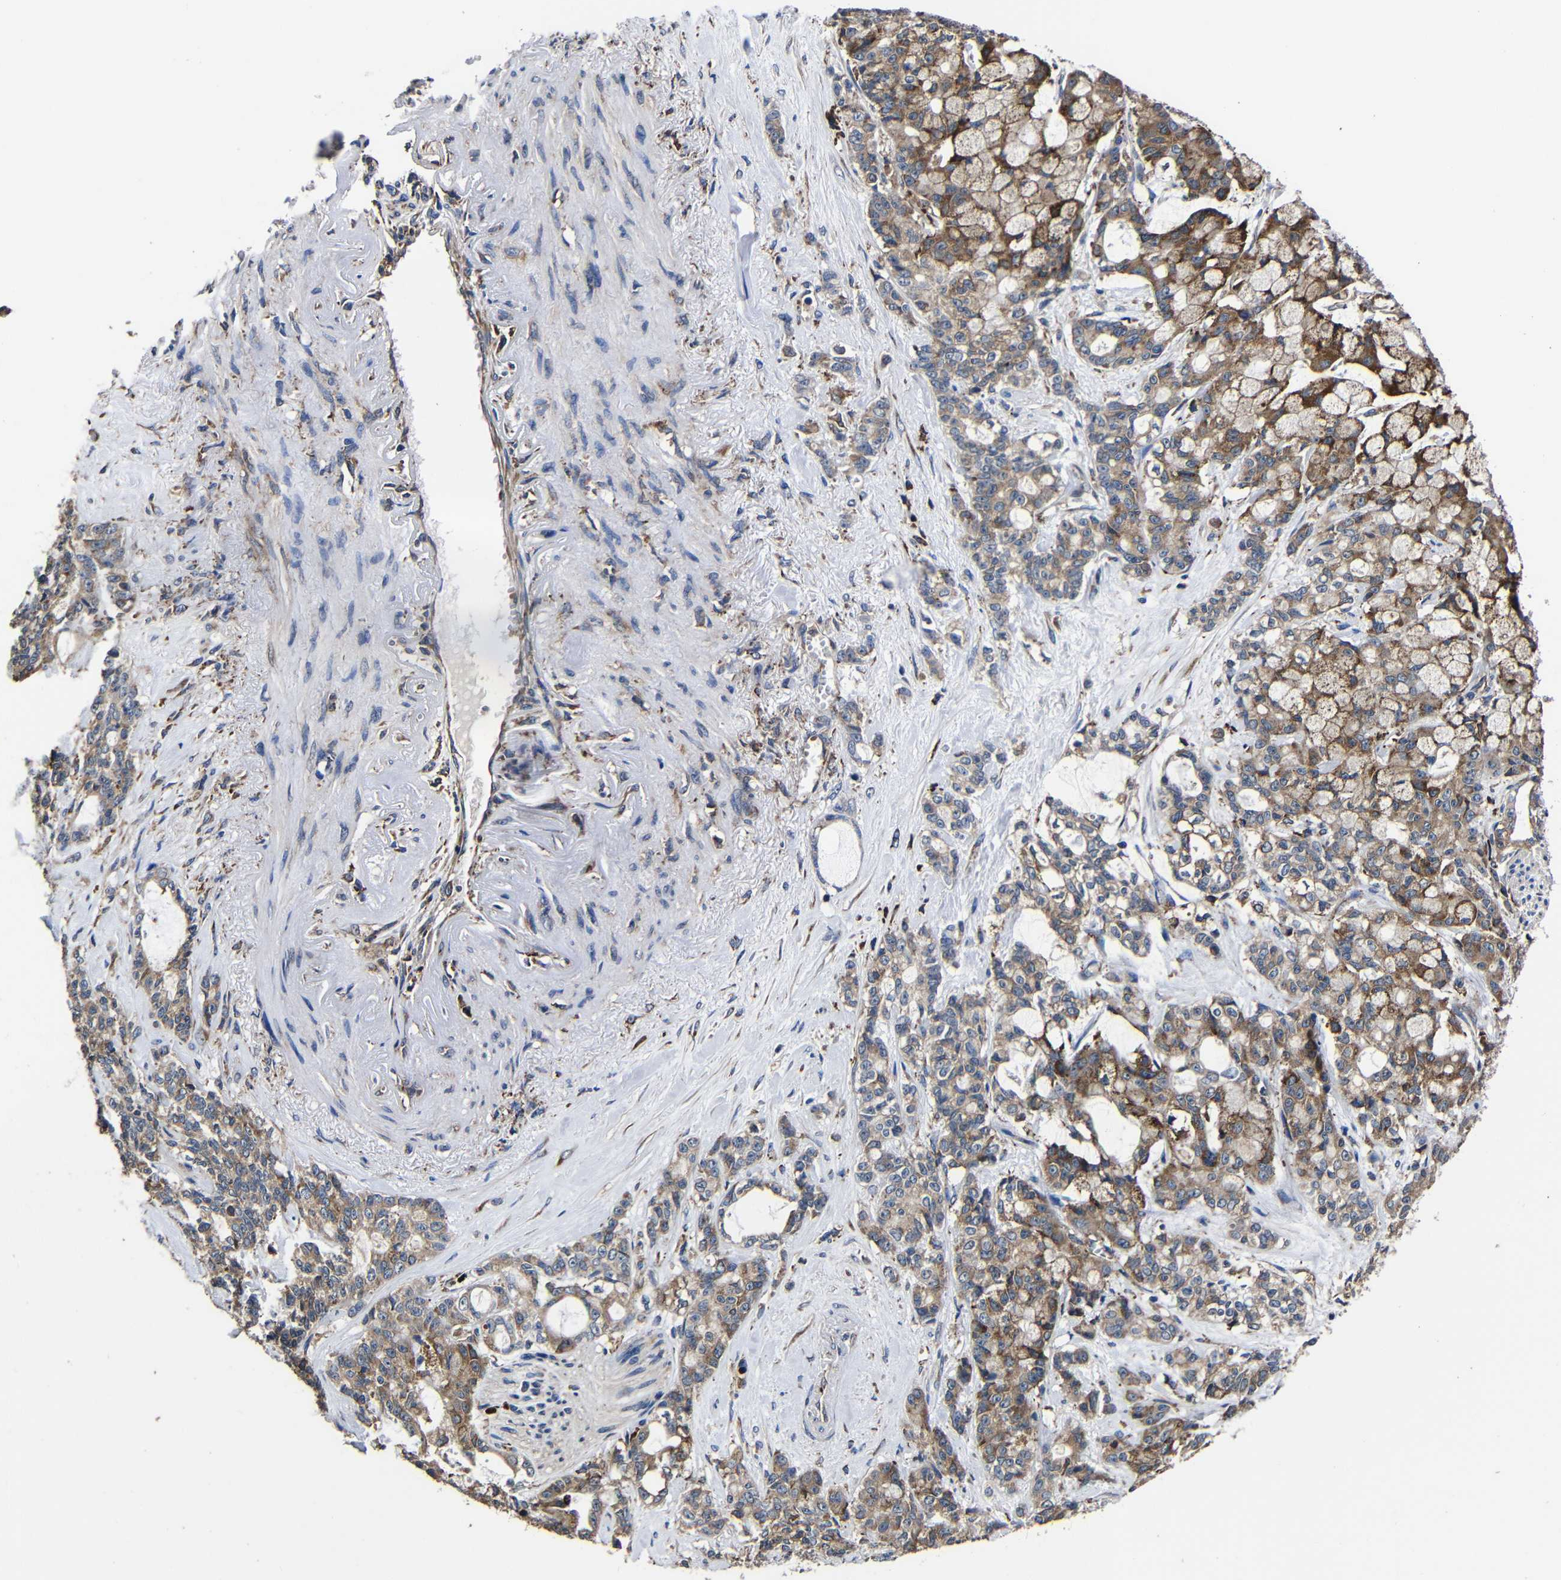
{"staining": {"intensity": "moderate", "quantity": ">75%", "location": "cytoplasmic/membranous"}, "tissue": "pancreatic cancer", "cell_type": "Tumor cells", "image_type": "cancer", "snomed": [{"axis": "morphology", "description": "Adenocarcinoma, NOS"}, {"axis": "topography", "description": "Pancreas"}], "caption": "Moderate cytoplasmic/membranous expression is present in approximately >75% of tumor cells in pancreatic cancer.", "gene": "SCN9A", "patient": {"sex": "female", "age": 73}}